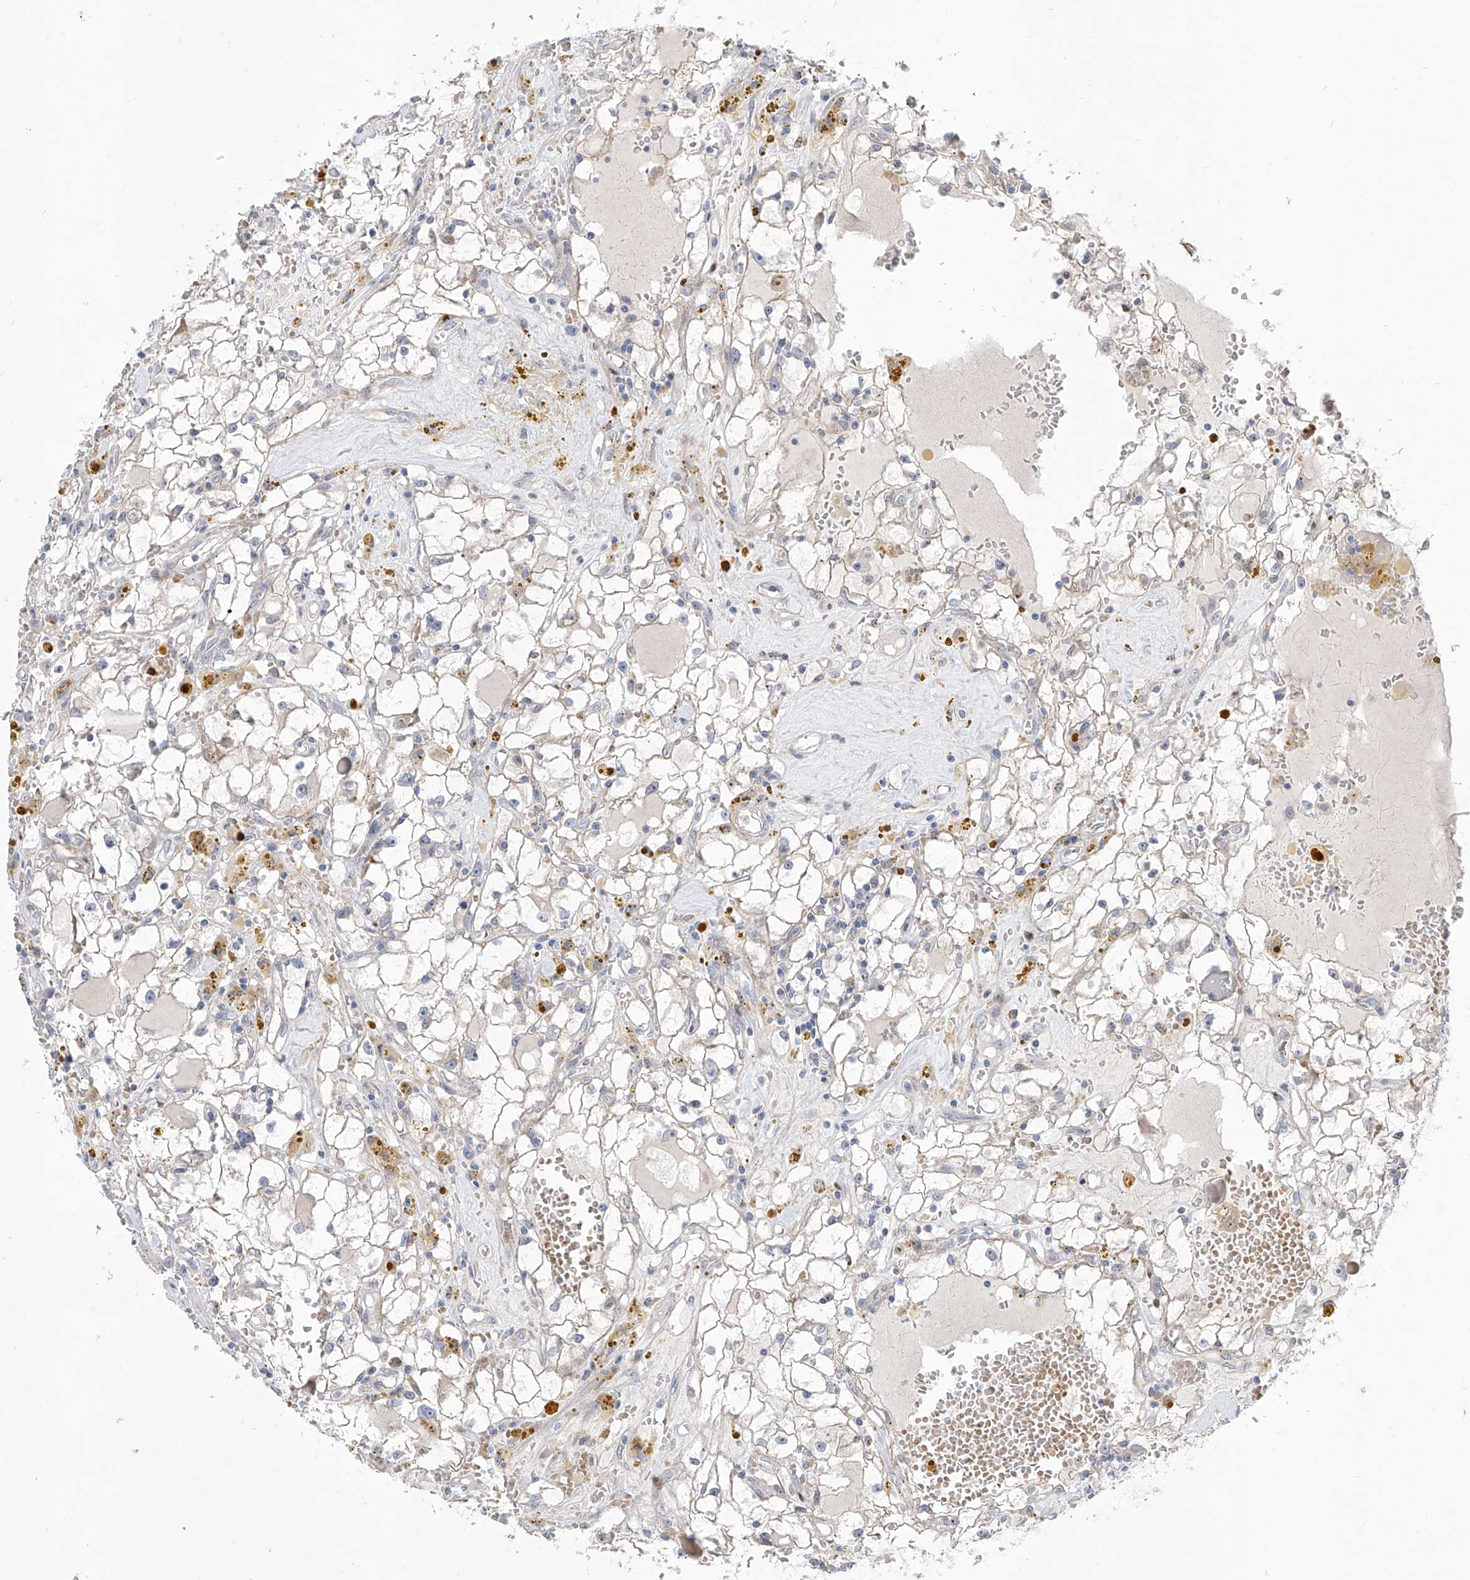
{"staining": {"intensity": "negative", "quantity": "none", "location": "none"}, "tissue": "renal cancer", "cell_type": "Tumor cells", "image_type": "cancer", "snomed": [{"axis": "morphology", "description": "Adenocarcinoma, NOS"}, {"axis": "topography", "description": "Kidney"}], "caption": "High magnification brightfield microscopy of renal cancer stained with DAB (brown) and counterstained with hematoxylin (blue): tumor cells show no significant expression.", "gene": "LRRC1", "patient": {"sex": "male", "age": 56}}